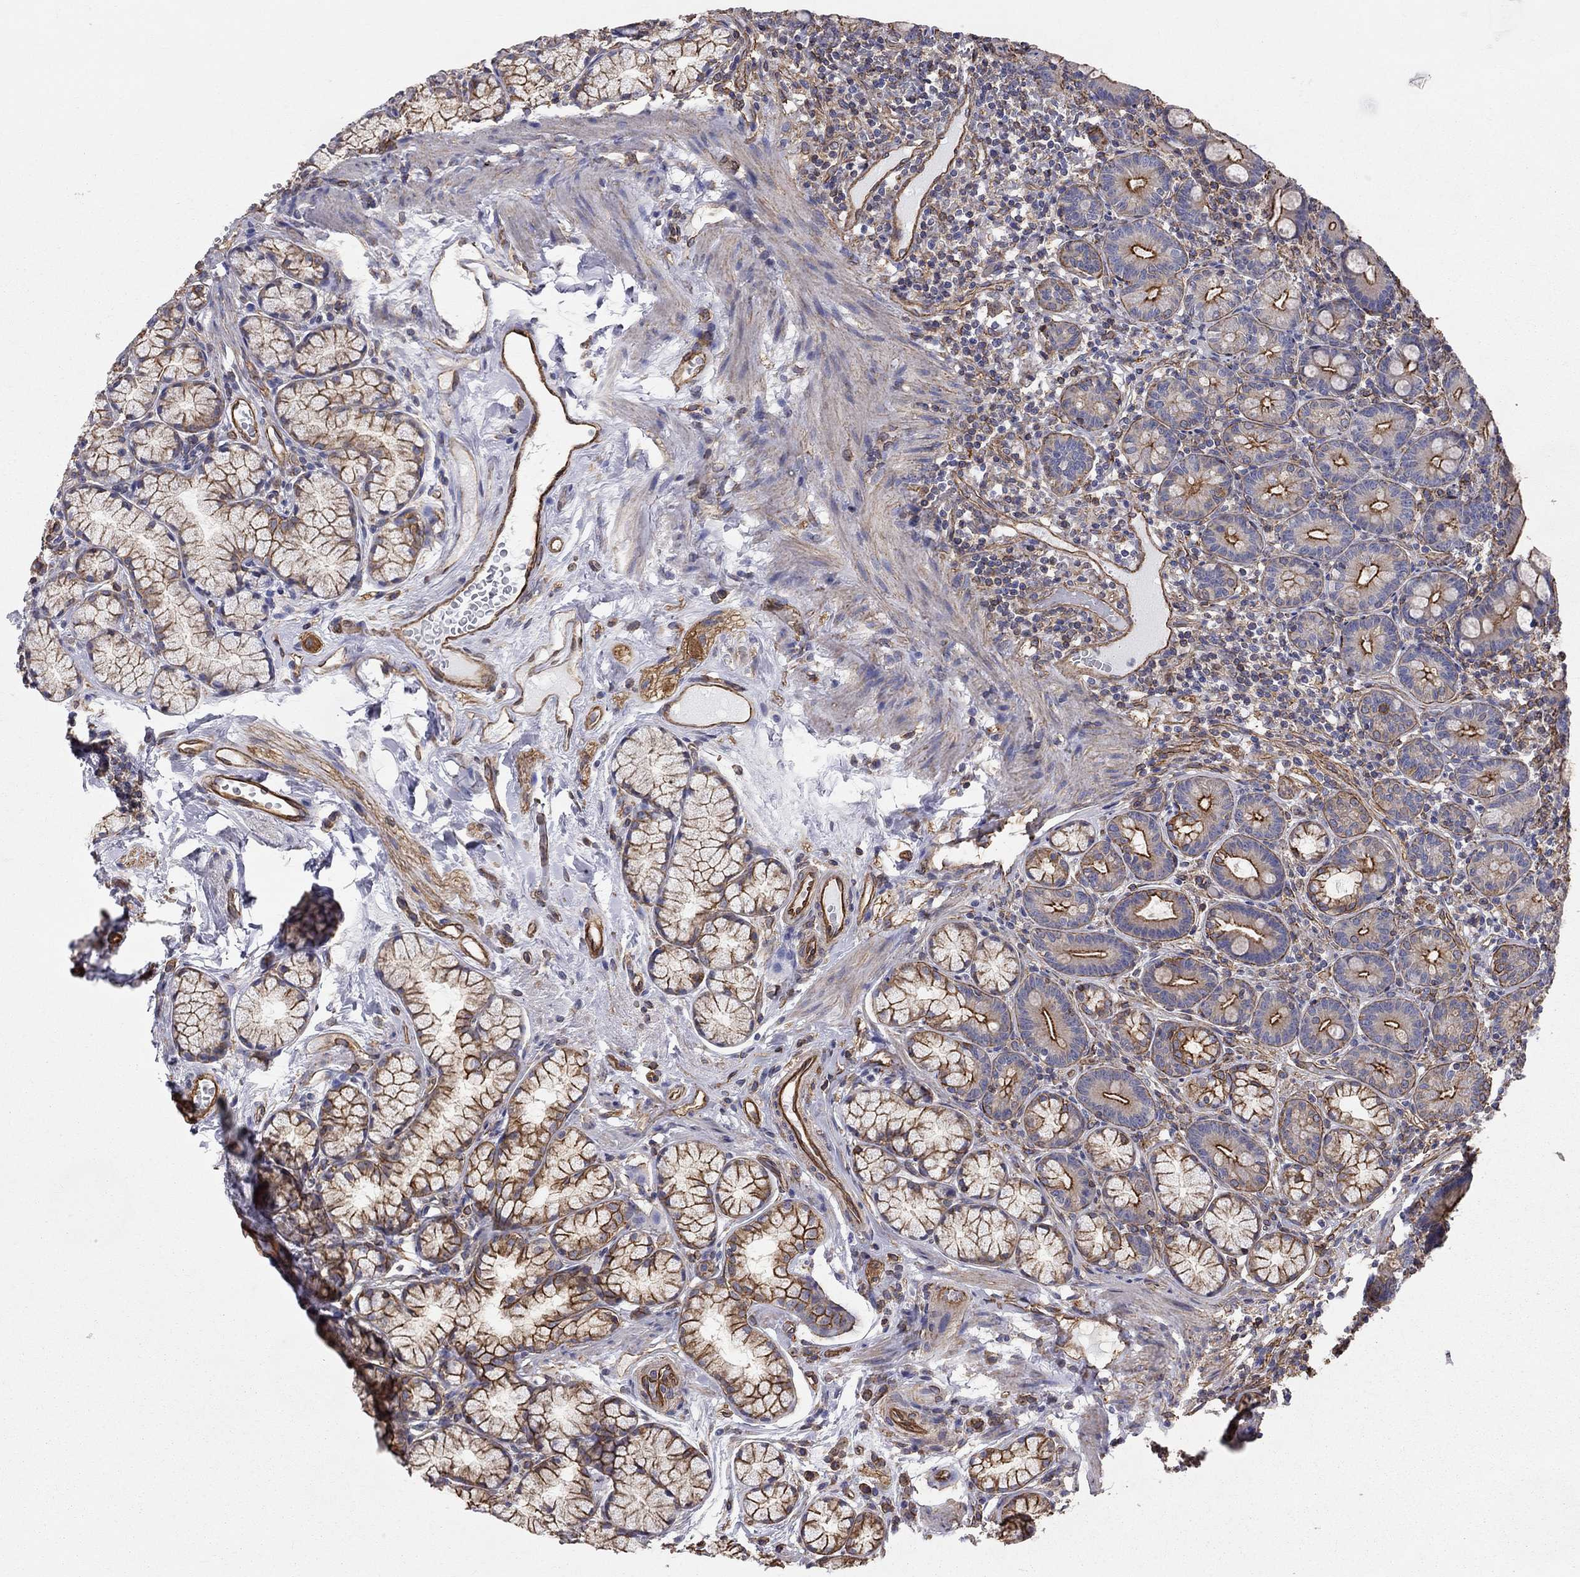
{"staining": {"intensity": "strong", "quantity": ">75%", "location": "cytoplasmic/membranous"}, "tissue": "duodenum", "cell_type": "Glandular cells", "image_type": "normal", "snomed": [{"axis": "morphology", "description": "Normal tissue, NOS"}, {"axis": "topography", "description": "Duodenum"}], "caption": "Glandular cells exhibit strong cytoplasmic/membranous expression in approximately >75% of cells in normal duodenum.", "gene": "BICDL2", "patient": {"sex": "female", "age": 67}}